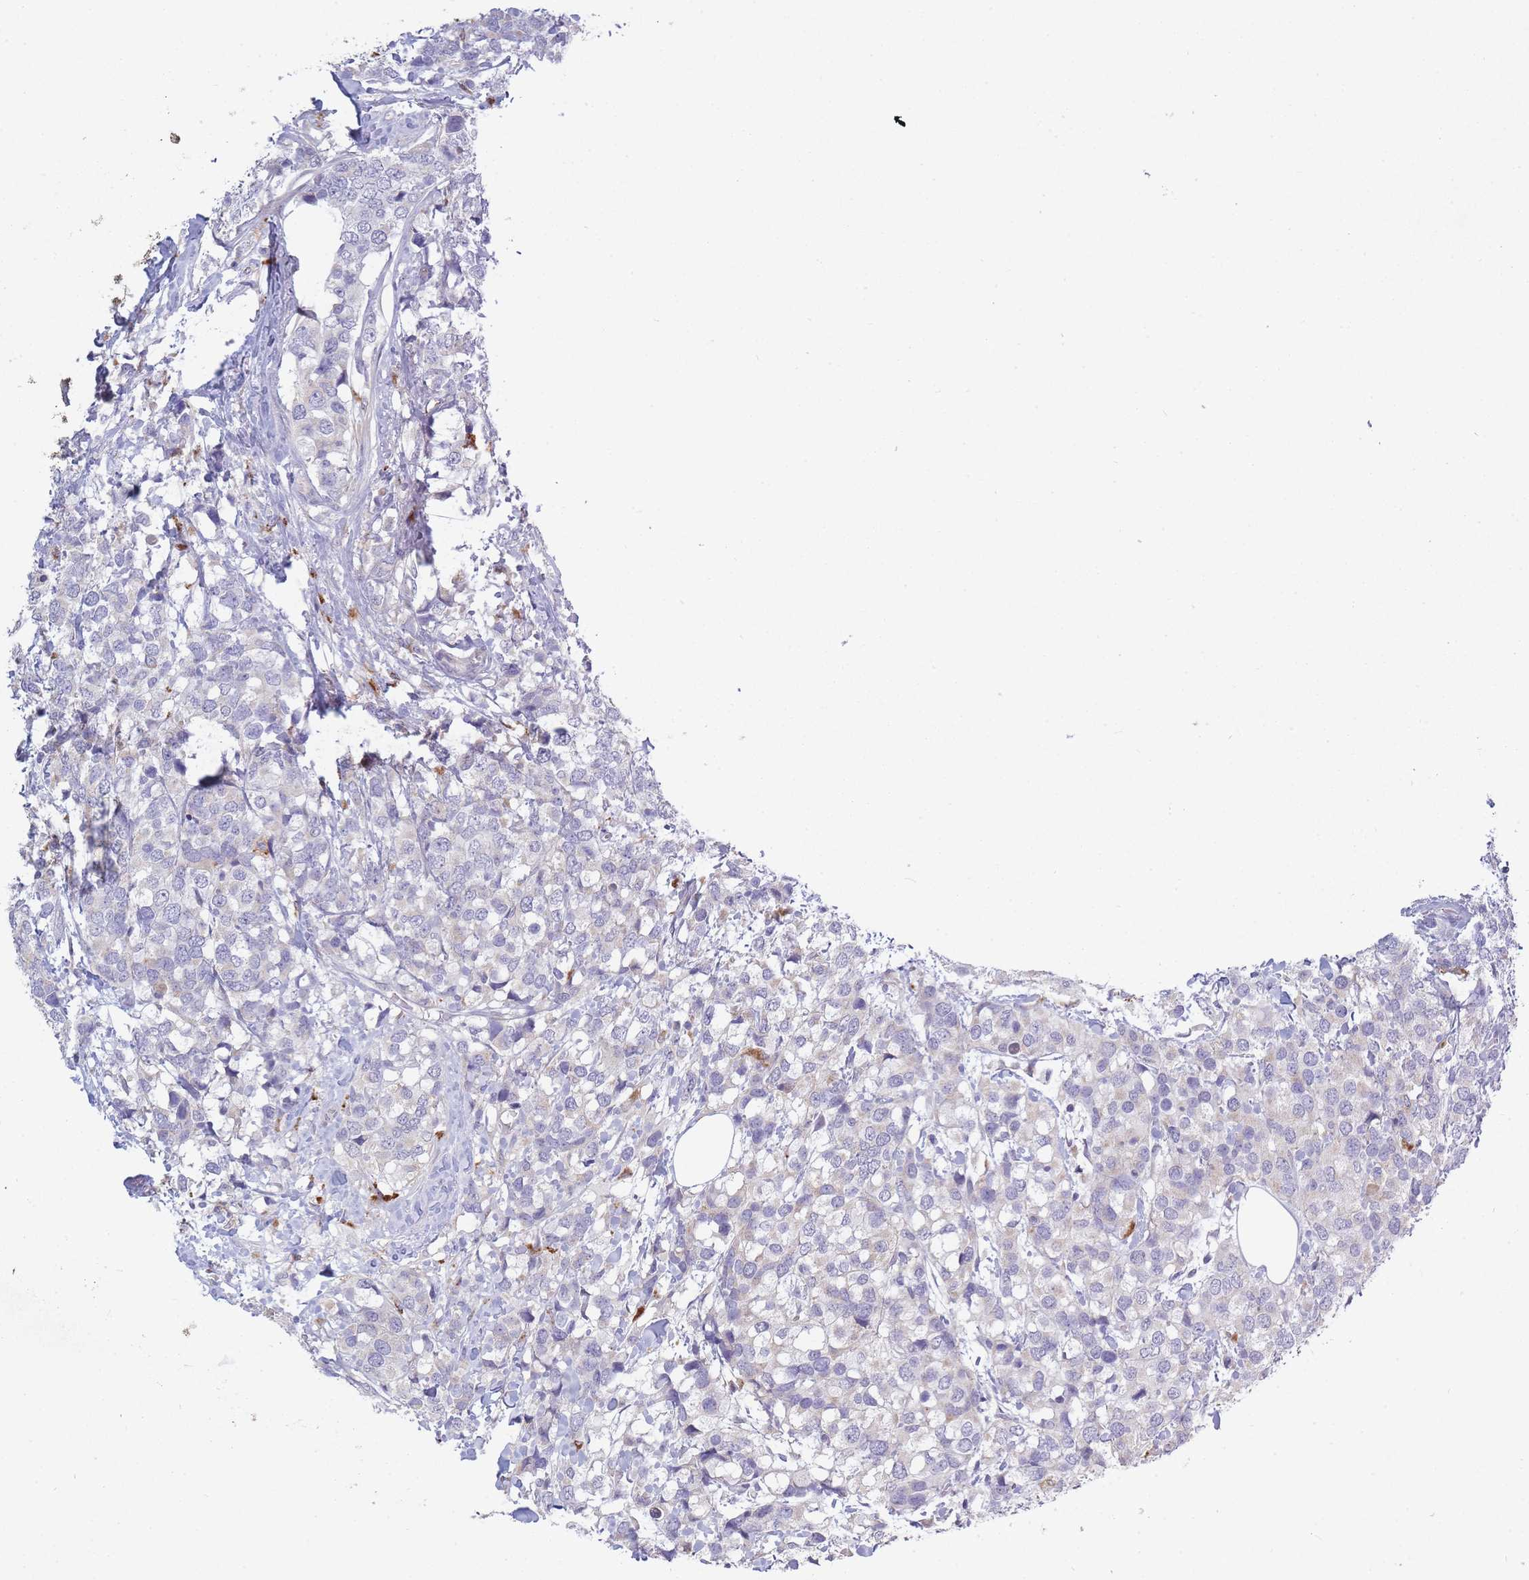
{"staining": {"intensity": "negative", "quantity": "none", "location": "none"}, "tissue": "breast cancer", "cell_type": "Tumor cells", "image_type": "cancer", "snomed": [{"axis": "morphology", "description": "Lobular carcinoma"}, {"axis": "topography", "description": "Breast"}], "caption": "Immunohistochemistry micrograph of neoplastic tissue: breast cancer (lobular carcinoma) stained with DAB reveals no significant protein staining in tumor cells.", "gene": "TRIM61", "patient": {"sex": "female", "age": 59}}